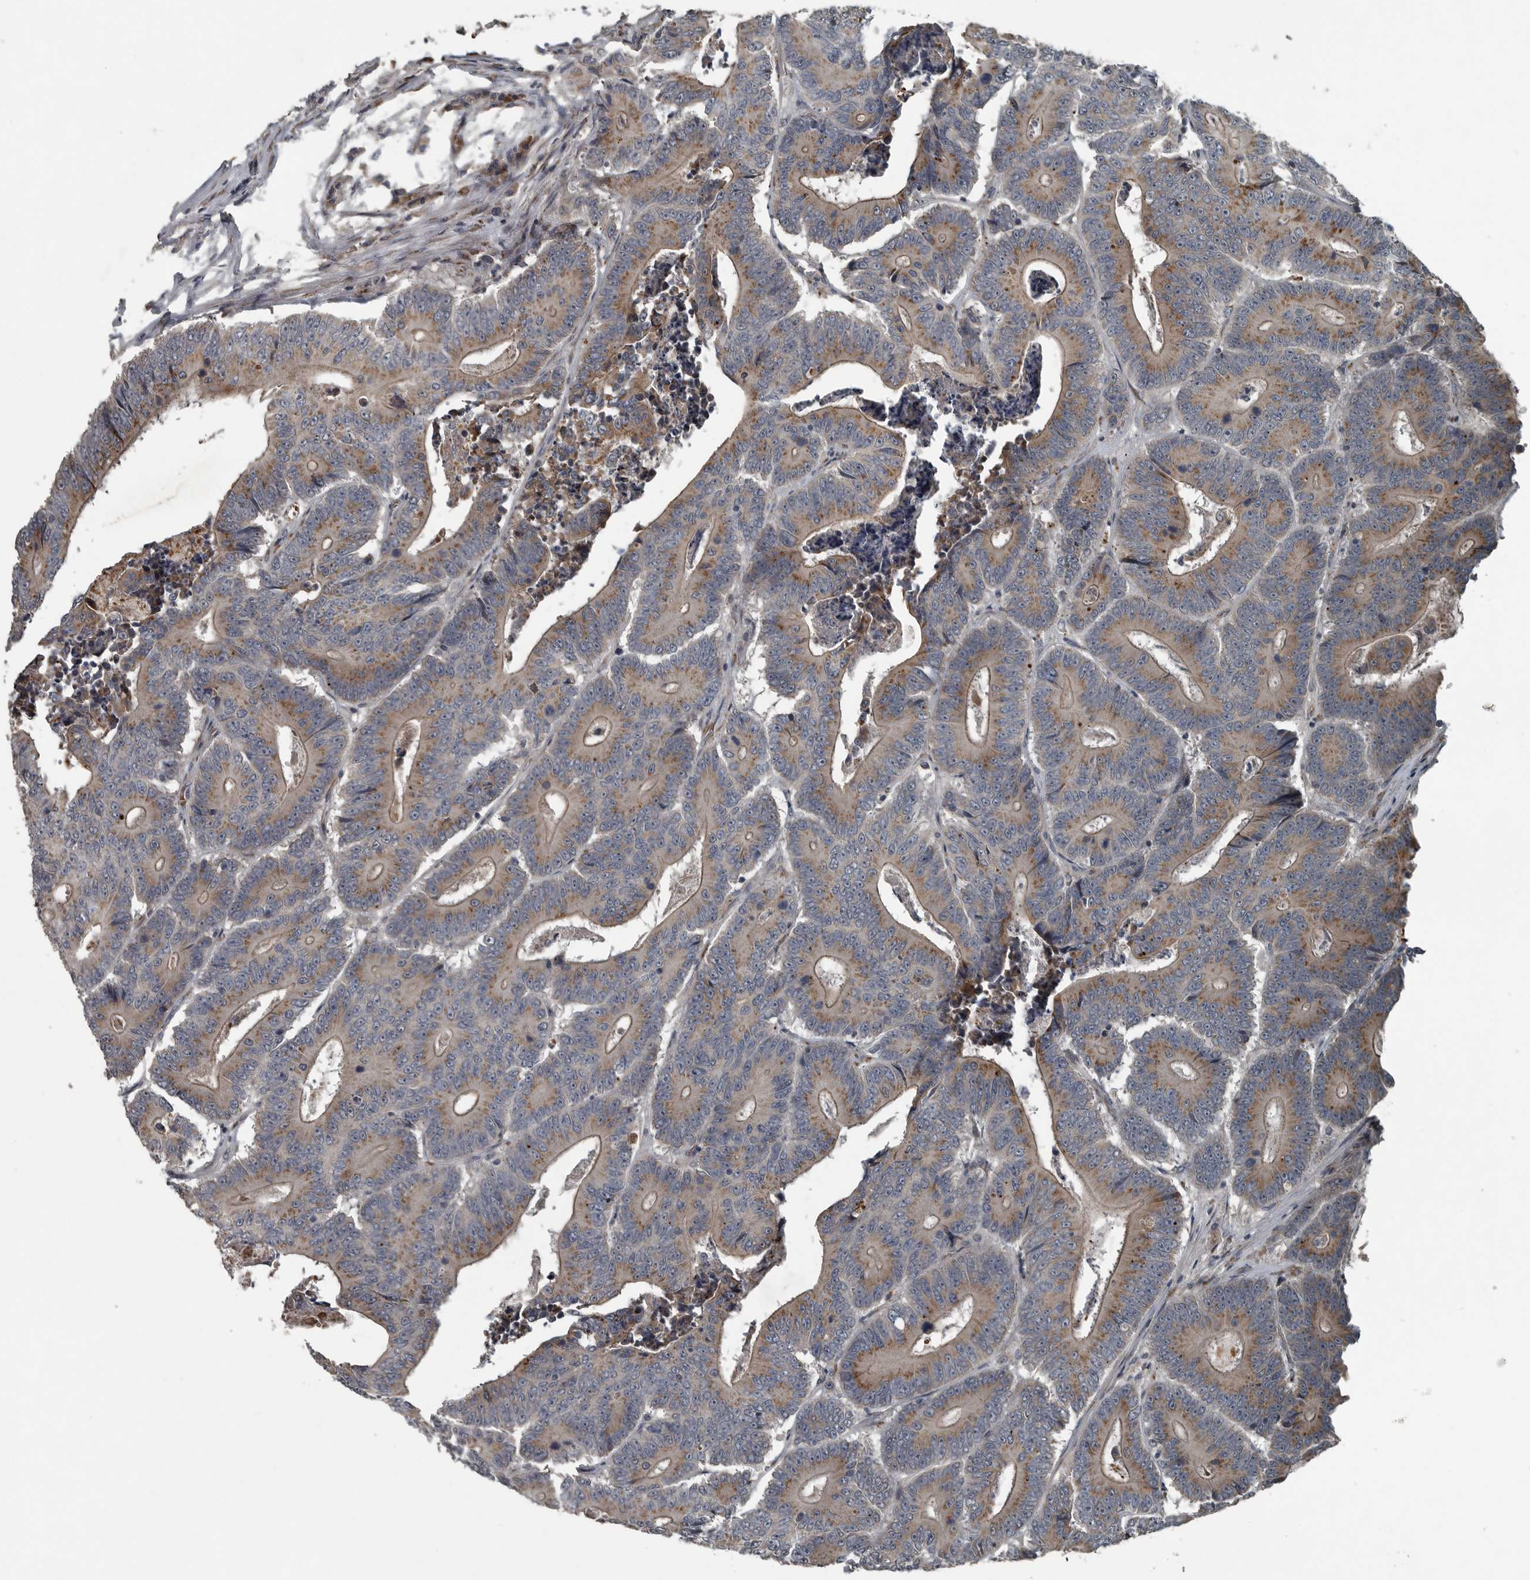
{"staining": {"intensity": "moderate", "quantity": "25%-75%", "location": "cytoplasmic/membranous"}, "tissue": "colorectal cancer", "cell_type": "Tumor cells", "image_type": "cancer", "snomed": [{"axis": "morphology", "description": "Adenocarcinoma, NOS"}, {"axis": "topography", "description": "Colon"}], "caption": "This image exhibits IHC staining of colorectal adenocarcinoma, with medium moderate cytoplasmic/membranous expression in about 25%-75% of tumor cells.", "gene": "ZNF345", "patient": {"sex": "male", "age": 83}}